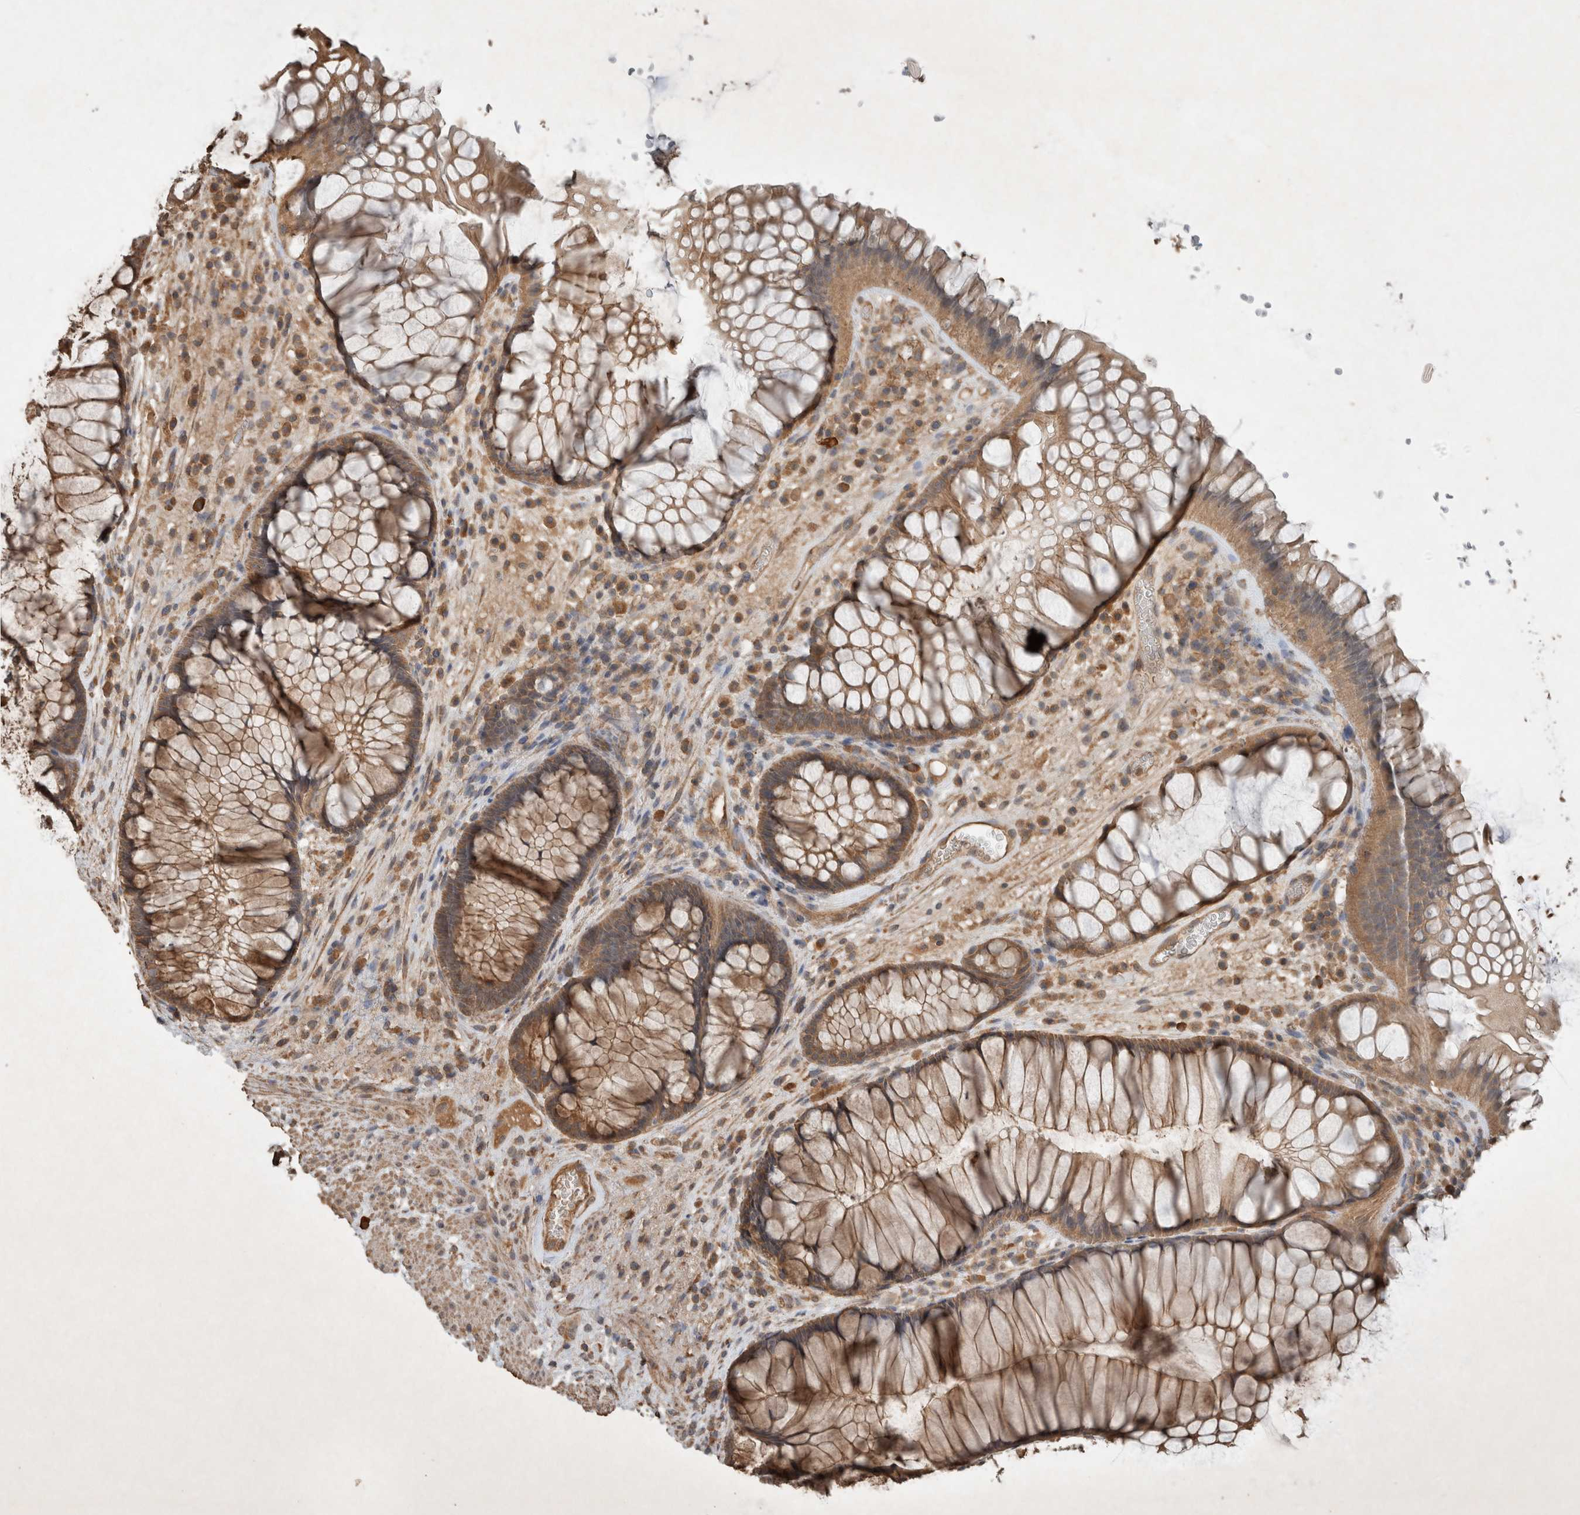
{"staining": {"intensity": "moderate", "quantity": ">75%", "location": "cytoplasmic/membranous"}, "tissue": "rectum", "cell_type": "Glandular cells", "image_type": "normal", "snomed": [{"axis": "morphology", "description": "Normal tissue, NOS"}, {"axis": "topography", "description": "Rectum"}], "caption": "Immunohistochemistry (IHC) (DAB (3,3'-diaminobenzidine)) staining of unremarkable human rectum shows moderate cytoplasmic/membranous protein staining in approximately >75% of glandular cells. The protein is stained brown, and the nuclei are stained in blue (DAB (3,3'-diaminobenzidine) IHC with brightfield microscopy, high magnification).", "gene": "KLK14", "patient": {"sex": "male", "age": 51}}